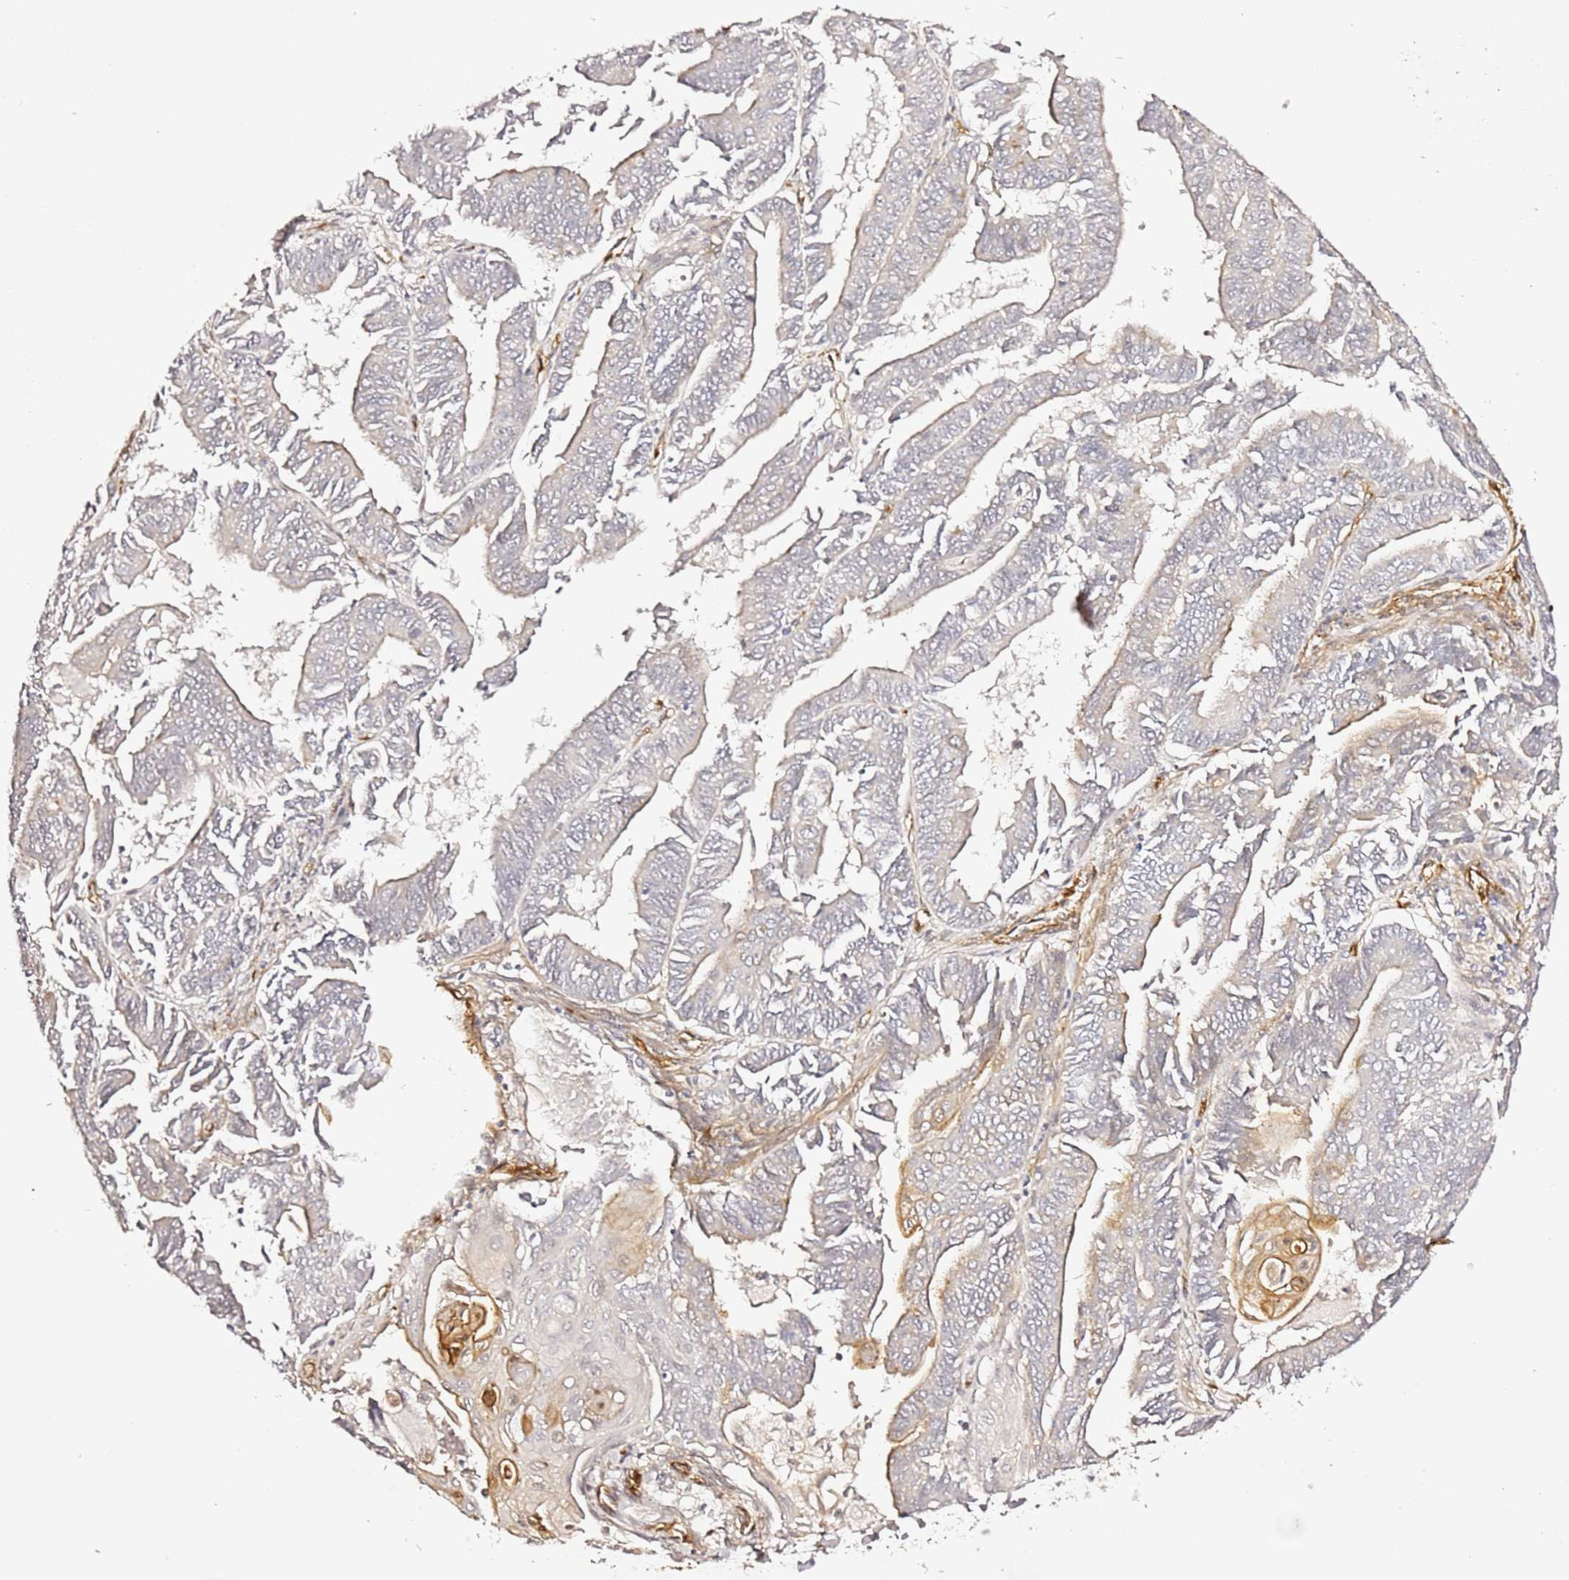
{"staining": {"intensity": "moderate", "quantity": "25%-75%", "location": "cytoplasmic/membranous"}, "tissue": "endometrial cancer", "cell_type": "Tumor cells", "image_type": "cancer", "snomed": [{"axis": "morphology", "description": "Adenocarcinoma, NOS"}, {"axis": "topography", "description": "Endometrium"}], "caption": "A photomicrograph showing moderate cytoplasmic/membranous positivity in about 25%-75% of tumor cells in endometrial cancer (adenocarcinoma), as visualized by brown immunohistochemical staining.", "gene": "EPS8L1", "patient": {"sex": "female", "age": 73}}